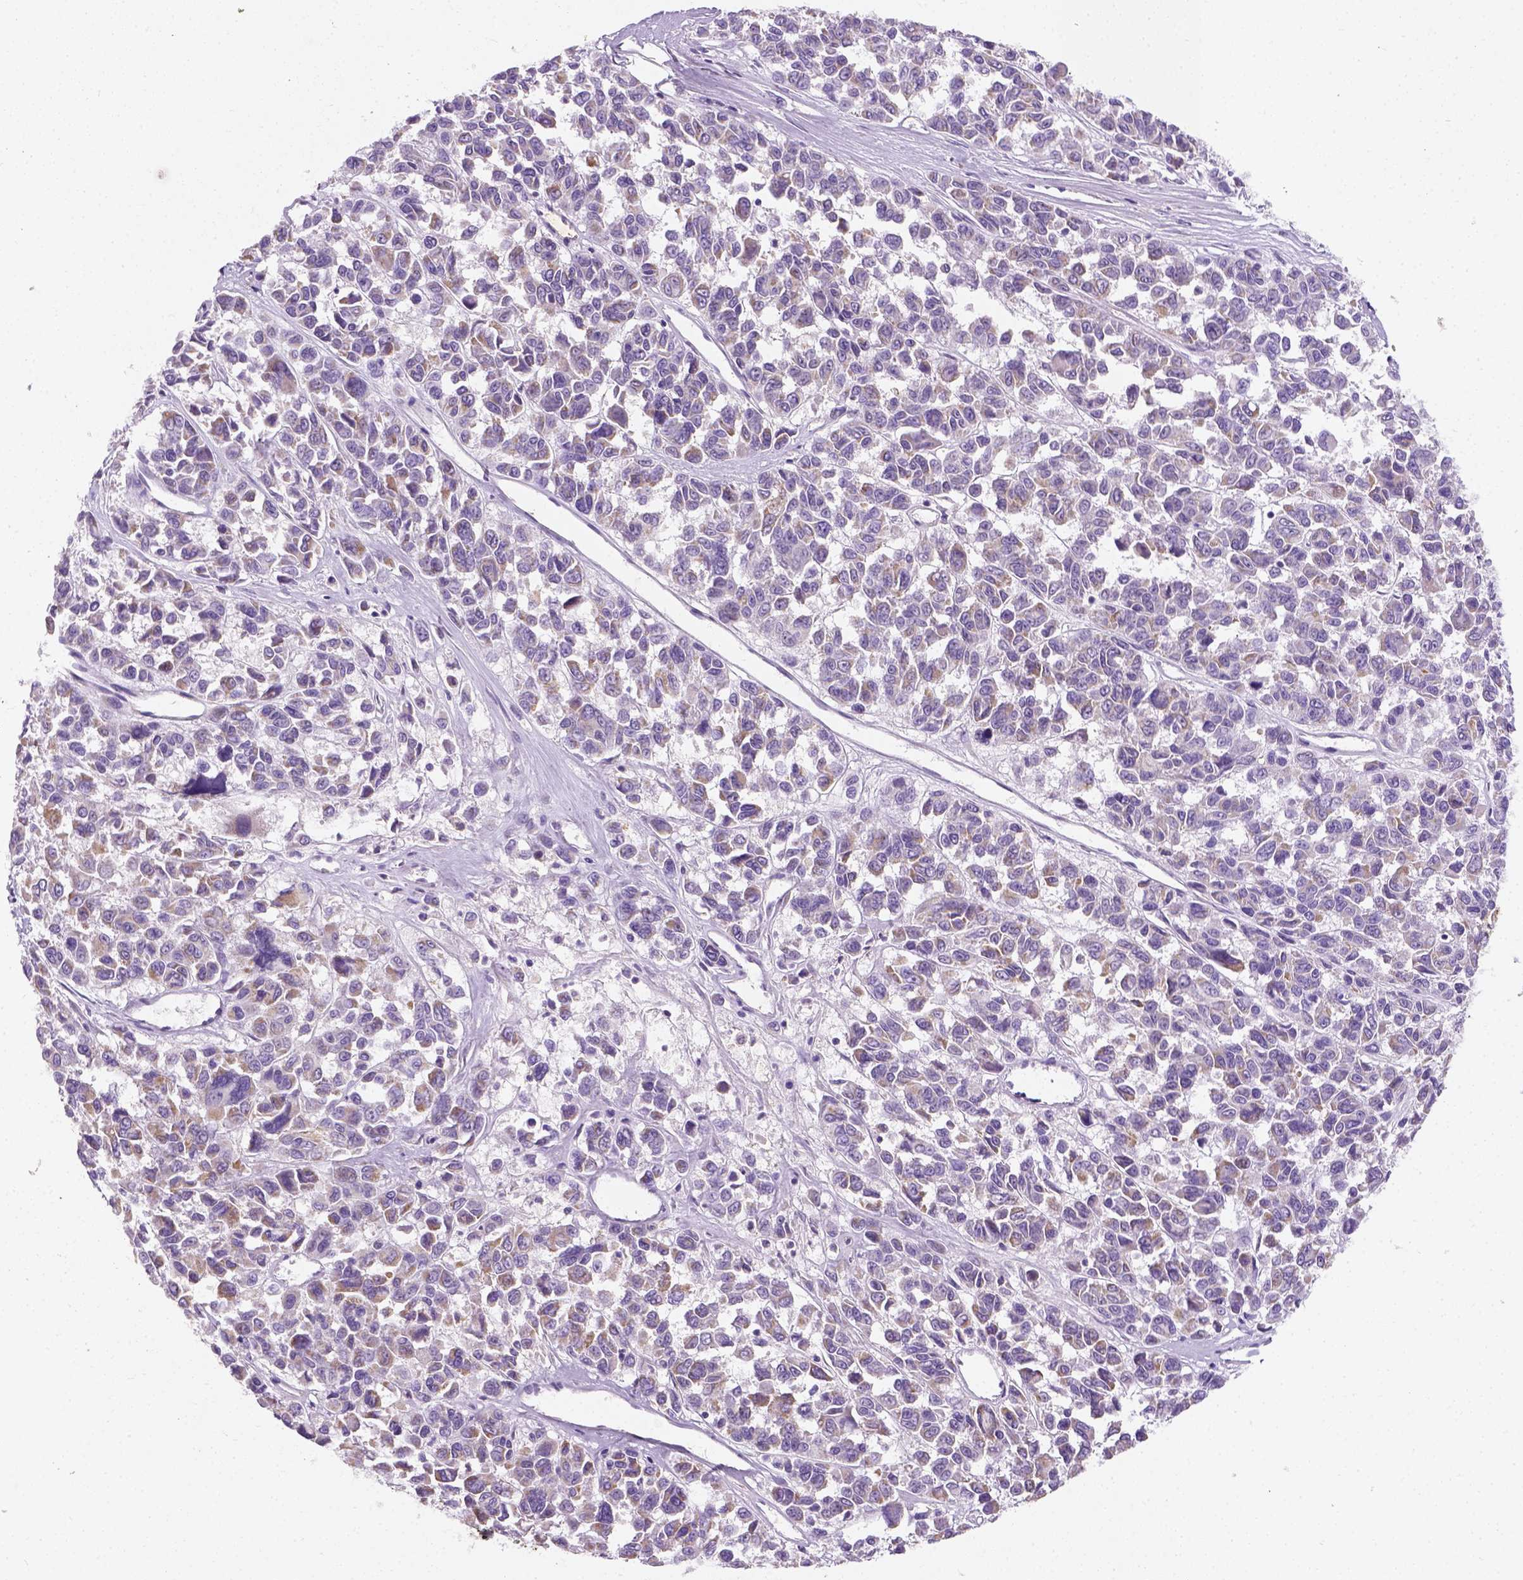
{"staining": {"intensity": "negative", "quantity": "none", "location": "none"}, "tissue": "melanoma", "cell_type": "Tumor cells", "image_type": "cancer", "snomed": [{"axis": "morphology", "description": "Malignant melanoma, NOS"}, {"axis": "topography", "description": "Skin"}], "caption": "Tumor cells are negative for protein expression in human melanoma. (Stains: DAB (3,3'-diaminobenzidine) immunohistochemistry (IHC) with hematoxylin counter stain, Microscopy: brightfield microscopy at high magnification).", "gene": "CHODL", "patient": {"sex": "female", "age": 66}}